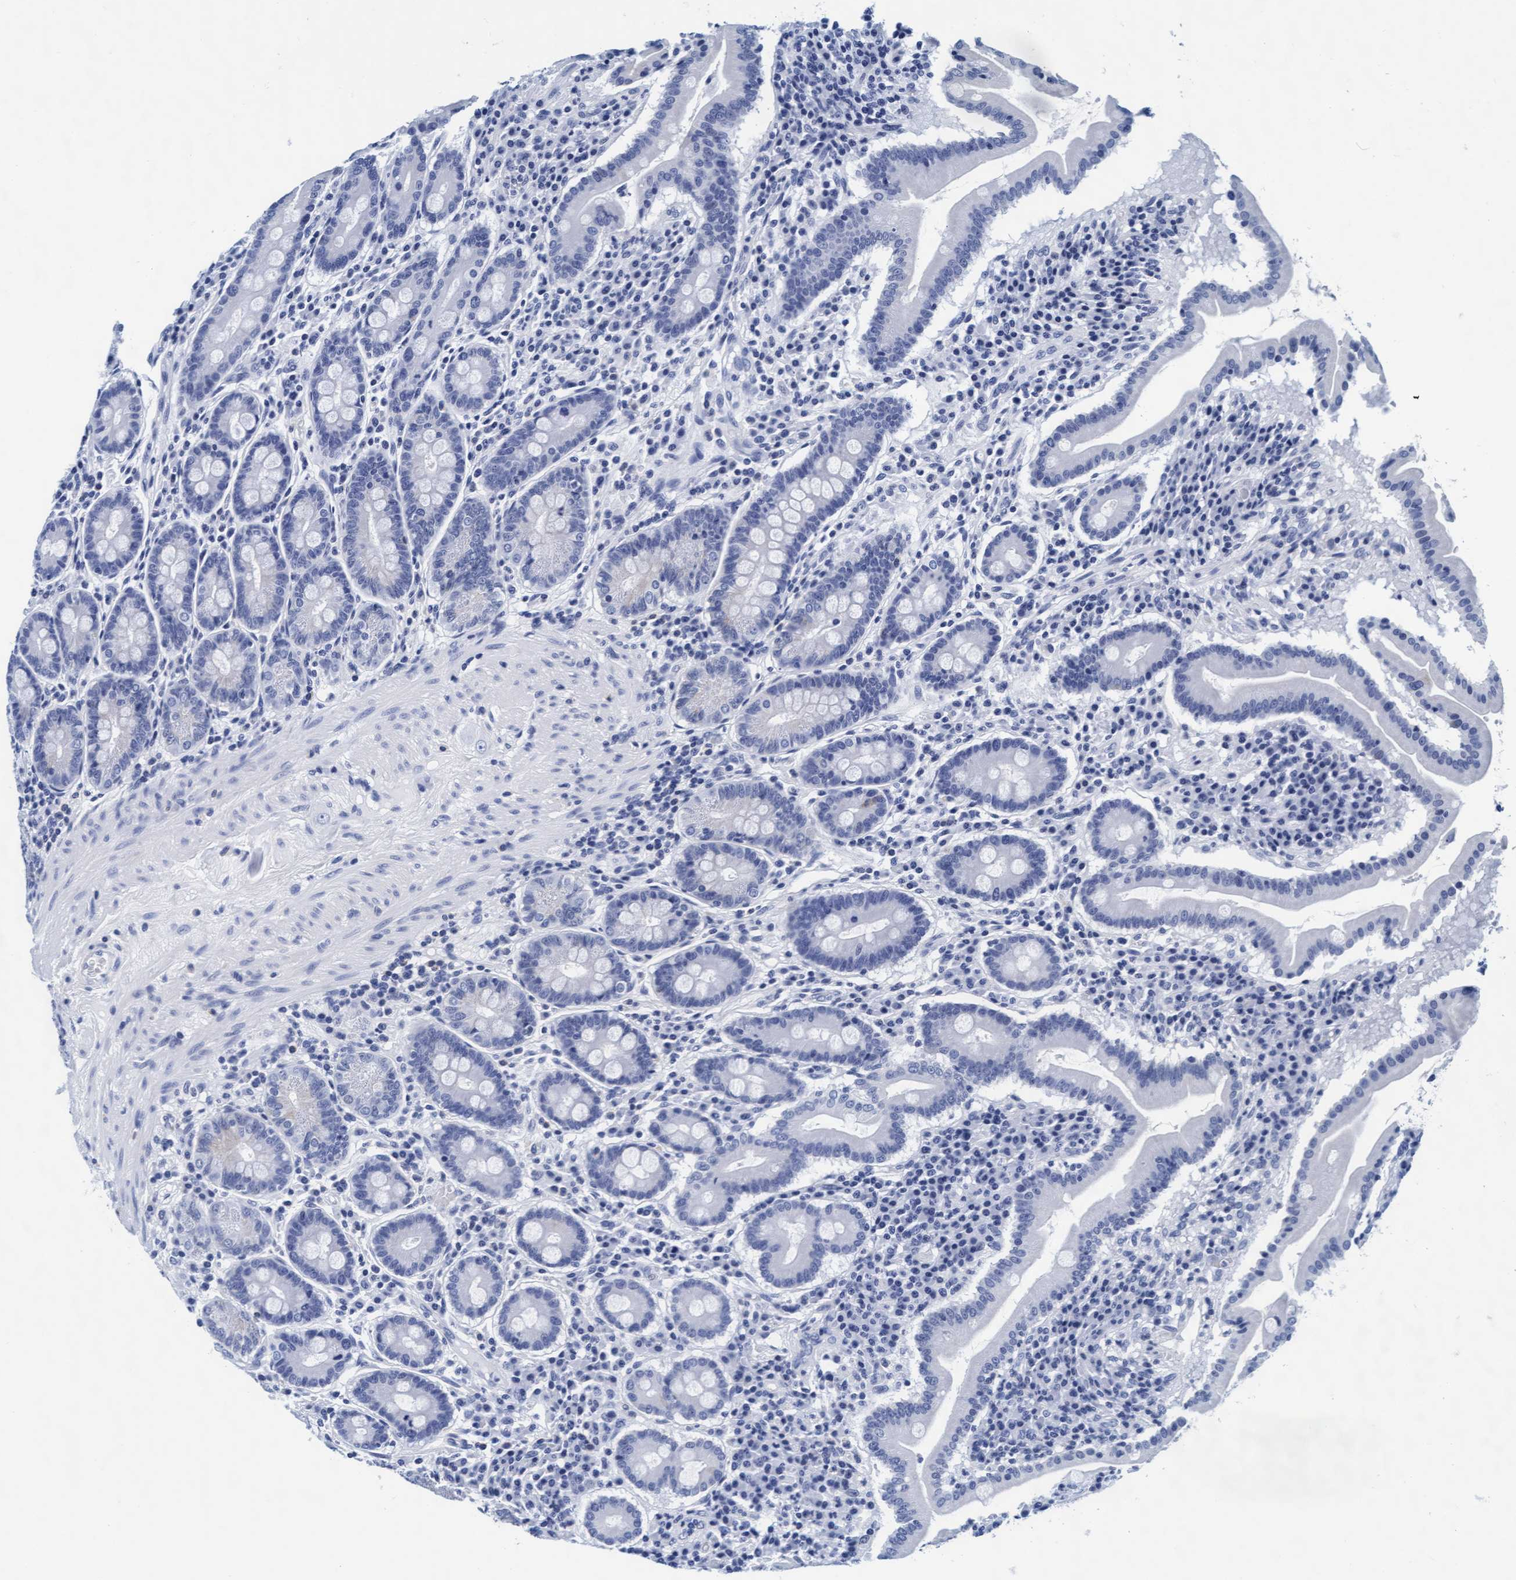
{"staining": {"intensity": "negative", "quantity": "none", "location": "none"}, "tissue": "duodenum", "cell_type": "Glandular cells", "image_type": "normal", "snomed": [{"axis": "morphology", "description": "Normal tissue, NOS"}, {"axis": "topography", "description": "Duodenum"}], "caption": "High power microscopy micrograph of an immunohistochemistry image of normal duodenum, revealing no significant staining in glandular cells. Nuclei are stained in blue.", "gene": "ARSG", "patient": {"sex": "male", "age": 50}}